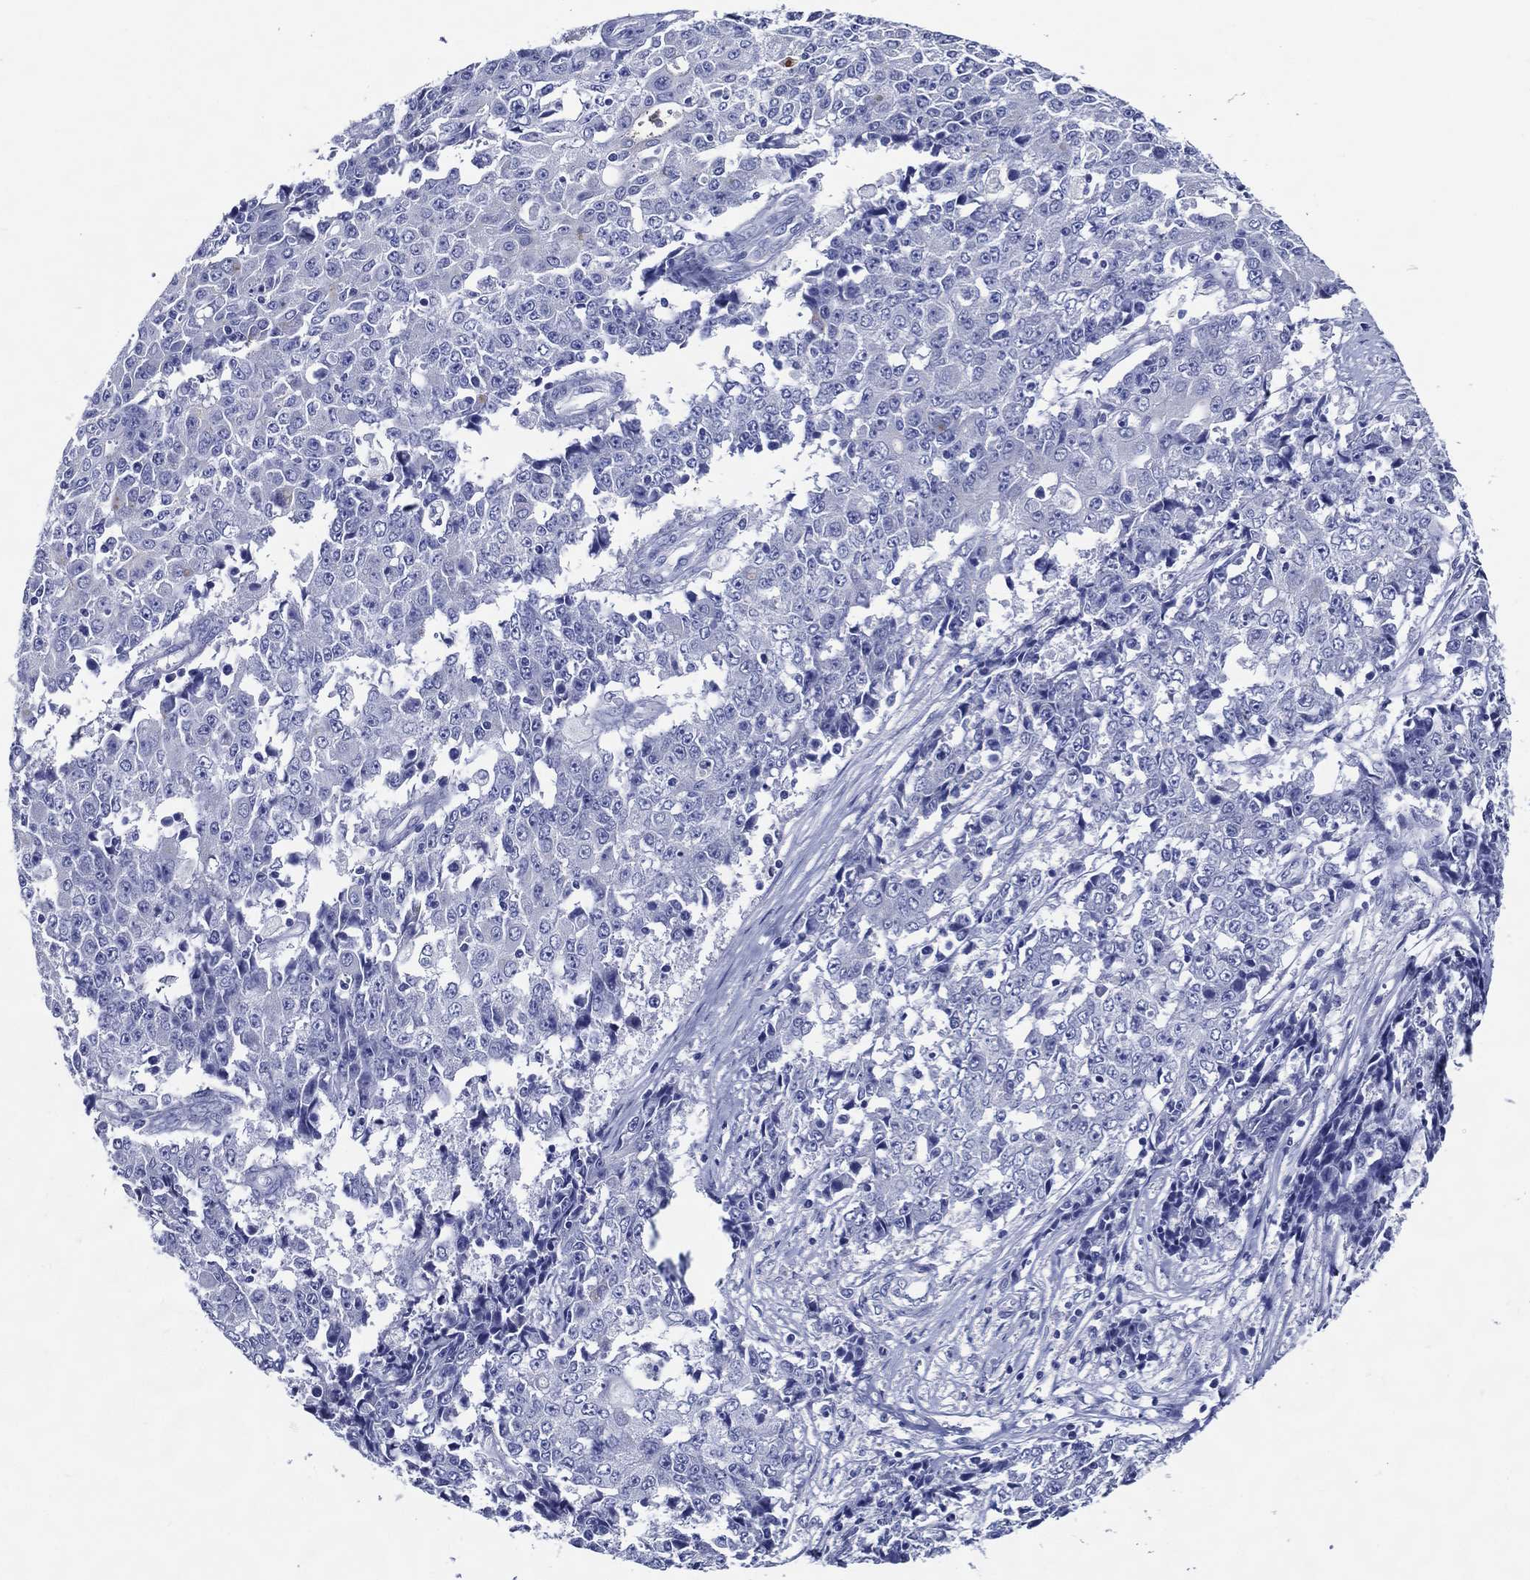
{"staining": {"intensity": "negative", "quantity": "none", "location": "none"}, "tissue": "ovarian cancer", "cell_type": "Tumor cells", "image_type": "cancer", "snomed": [{"axis": "morphology", "description": "Carcinoma, endometroid"}, {"axis": "topography", "description": "Ovary"}], "caption": "There is no significant staining in tumor cells of ovarian cancer. Brightfield microscopy of IHC stained with DAB (3,3'-diaminobenzidine) (brown) and hematoxylin (blue), captured at high magnification.", "gene": "ACE2", "patient": {"sex": "female", "age": 42}}